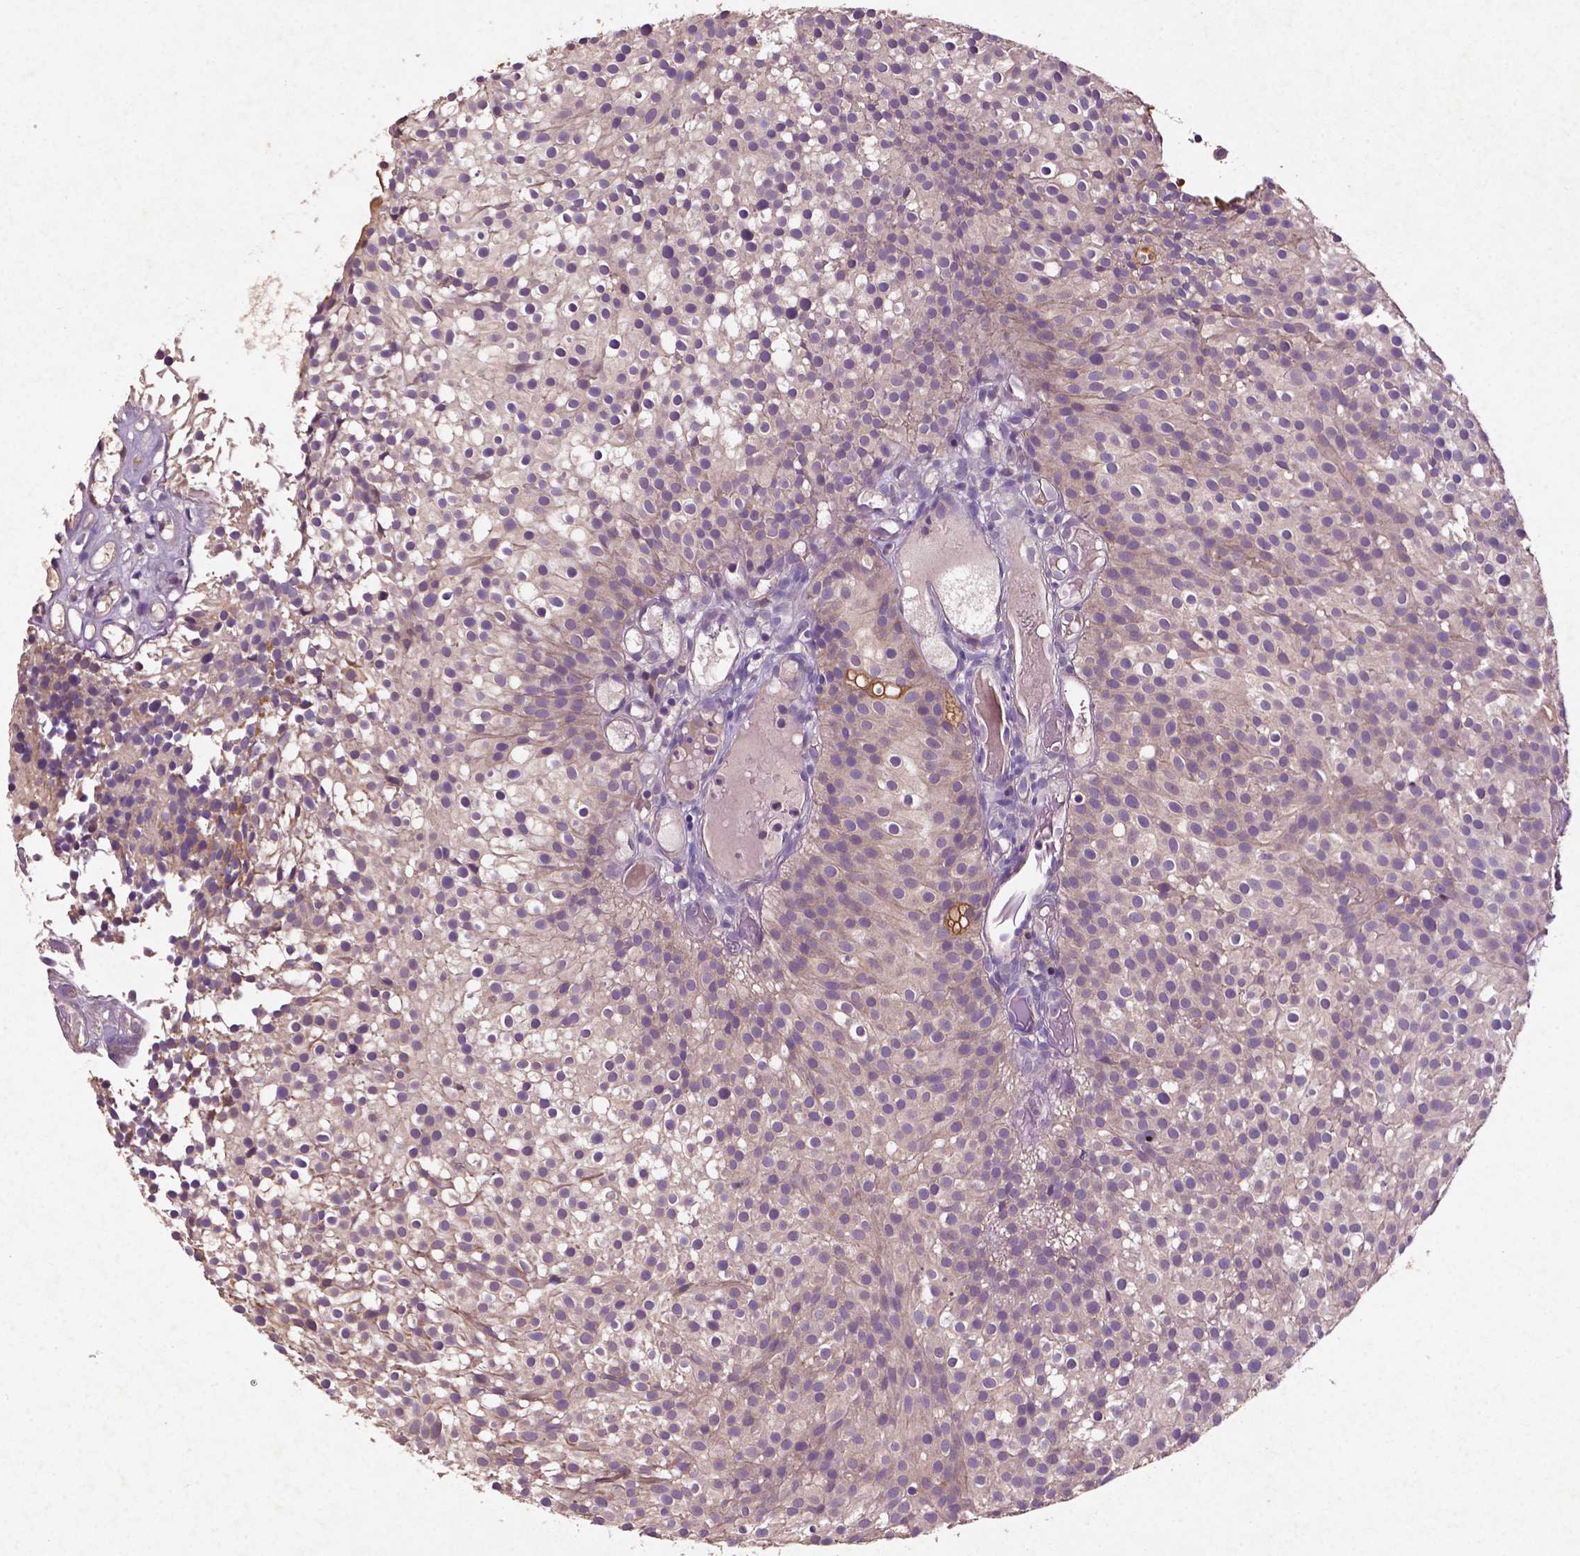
{"staining": {"intensity": "negative", "quantity": "none", "location": "none"}, "tissue": "urothelial cancer", "cell_type": "Tumor cells", "image_type": "cancer", "snomed": [{"axis": "morphology", "description": "Urothelial carcinoma, Low grade"}, {"axis": "topography", "description": "Urinary bladder"}], "caption": "This is a micrograph of immunohistochemistry staining of urothelial carcinoma (low-grade), which shows no positivity in tumor cells. (DAB IHC visualized using brightfield microscopy, high magnification).", "gene": "COQ2", "patient": {"sex": "male", "age": 63}}